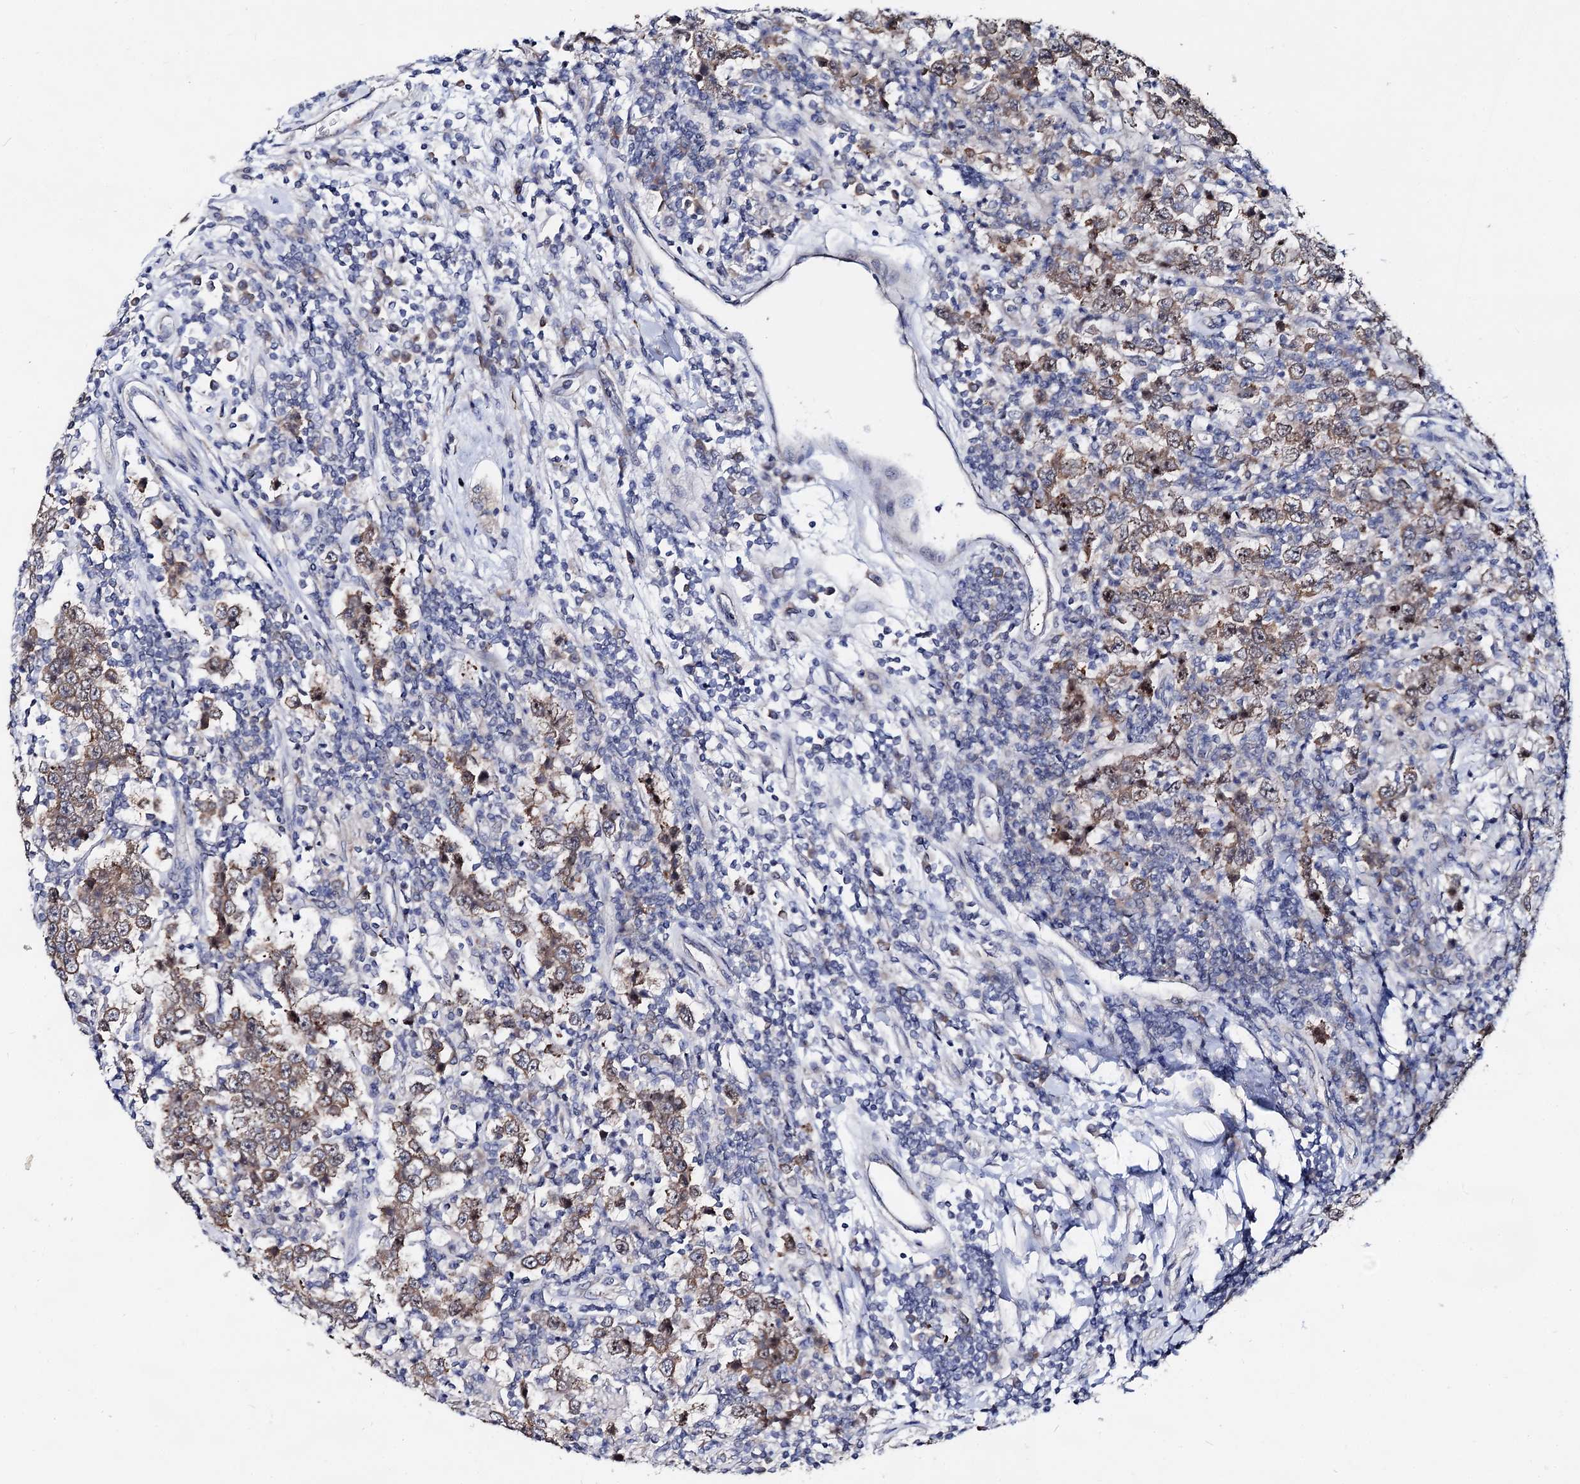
{"staining": {"intensity": "weak", "quantity": ">75%", "location": "cytoplasmic/membranous"}, "tissue": "testis cancer", "cell_type": "Tumor cells", "image_type": "cancer", "snomed": [{"axis": "morphology", "description": "Normal tissue, NOS"}, {"axis": "morphology", "description": "Urothelial carcinoma, High grade"}, {"axis": "morphology", "description": "Seminoma, NOS"}, {"axis": "morphology", "description": "Carcinoma, Embryonal, NOS"}, {"axis": "topography", "description": "Urinary bladder"}, {"axis": "topography", "description": "Testis"}], "caption": "IHC of testis seminoma exhibits low levels of weak cytoplasmic/membranous staining in about >75% of tumor cells.", "gene": "CAPRIN2", "patient": {"sex": "male", "age": 41}}